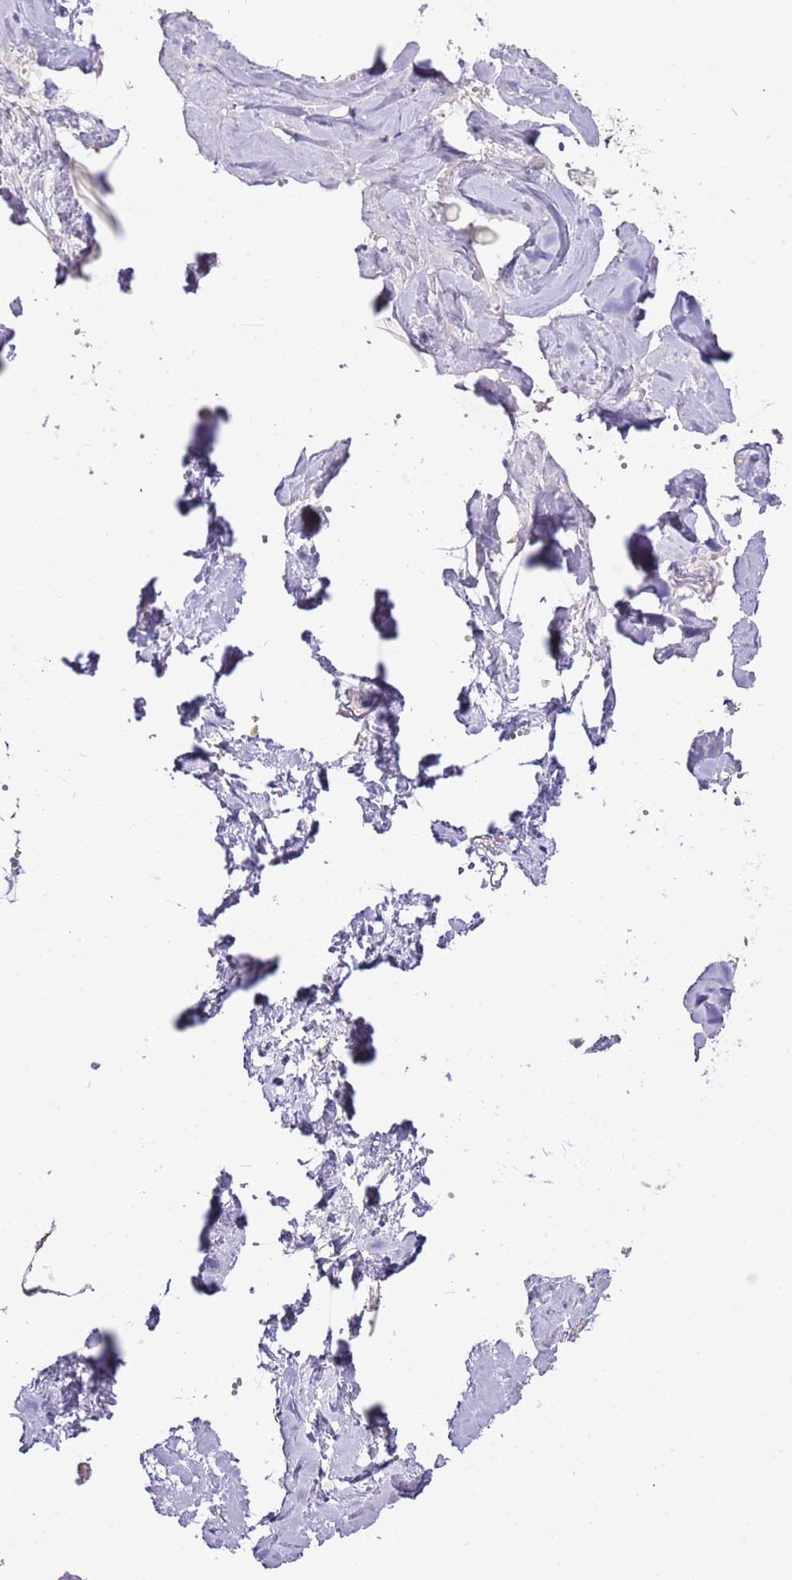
{"staining": {"intensity": "moderate", "quantity": "<25%", "location": "cytoplasmic/membranous"}, "tissue": "adipose tissue", "cell_type": "Adipocytes", "image_type": "normal", "snomed": [{"axis": "morphology", "description": "Normal tissue, NOS"}, {"axis": "topography", "description": "Salivary gland"}, {"axis": "topography", "description": "Peripheral nerve tissue"}], "caption": "A high-resolution histopathology image shows immunohistochemistry staining of unremarkable adipose tissue, which exhibits moderate cytoplasmic/membranous positivity in about <25% of adipocytes.", "gene": "DOCK6", "patient": {"sex": "male", "age": 38}}